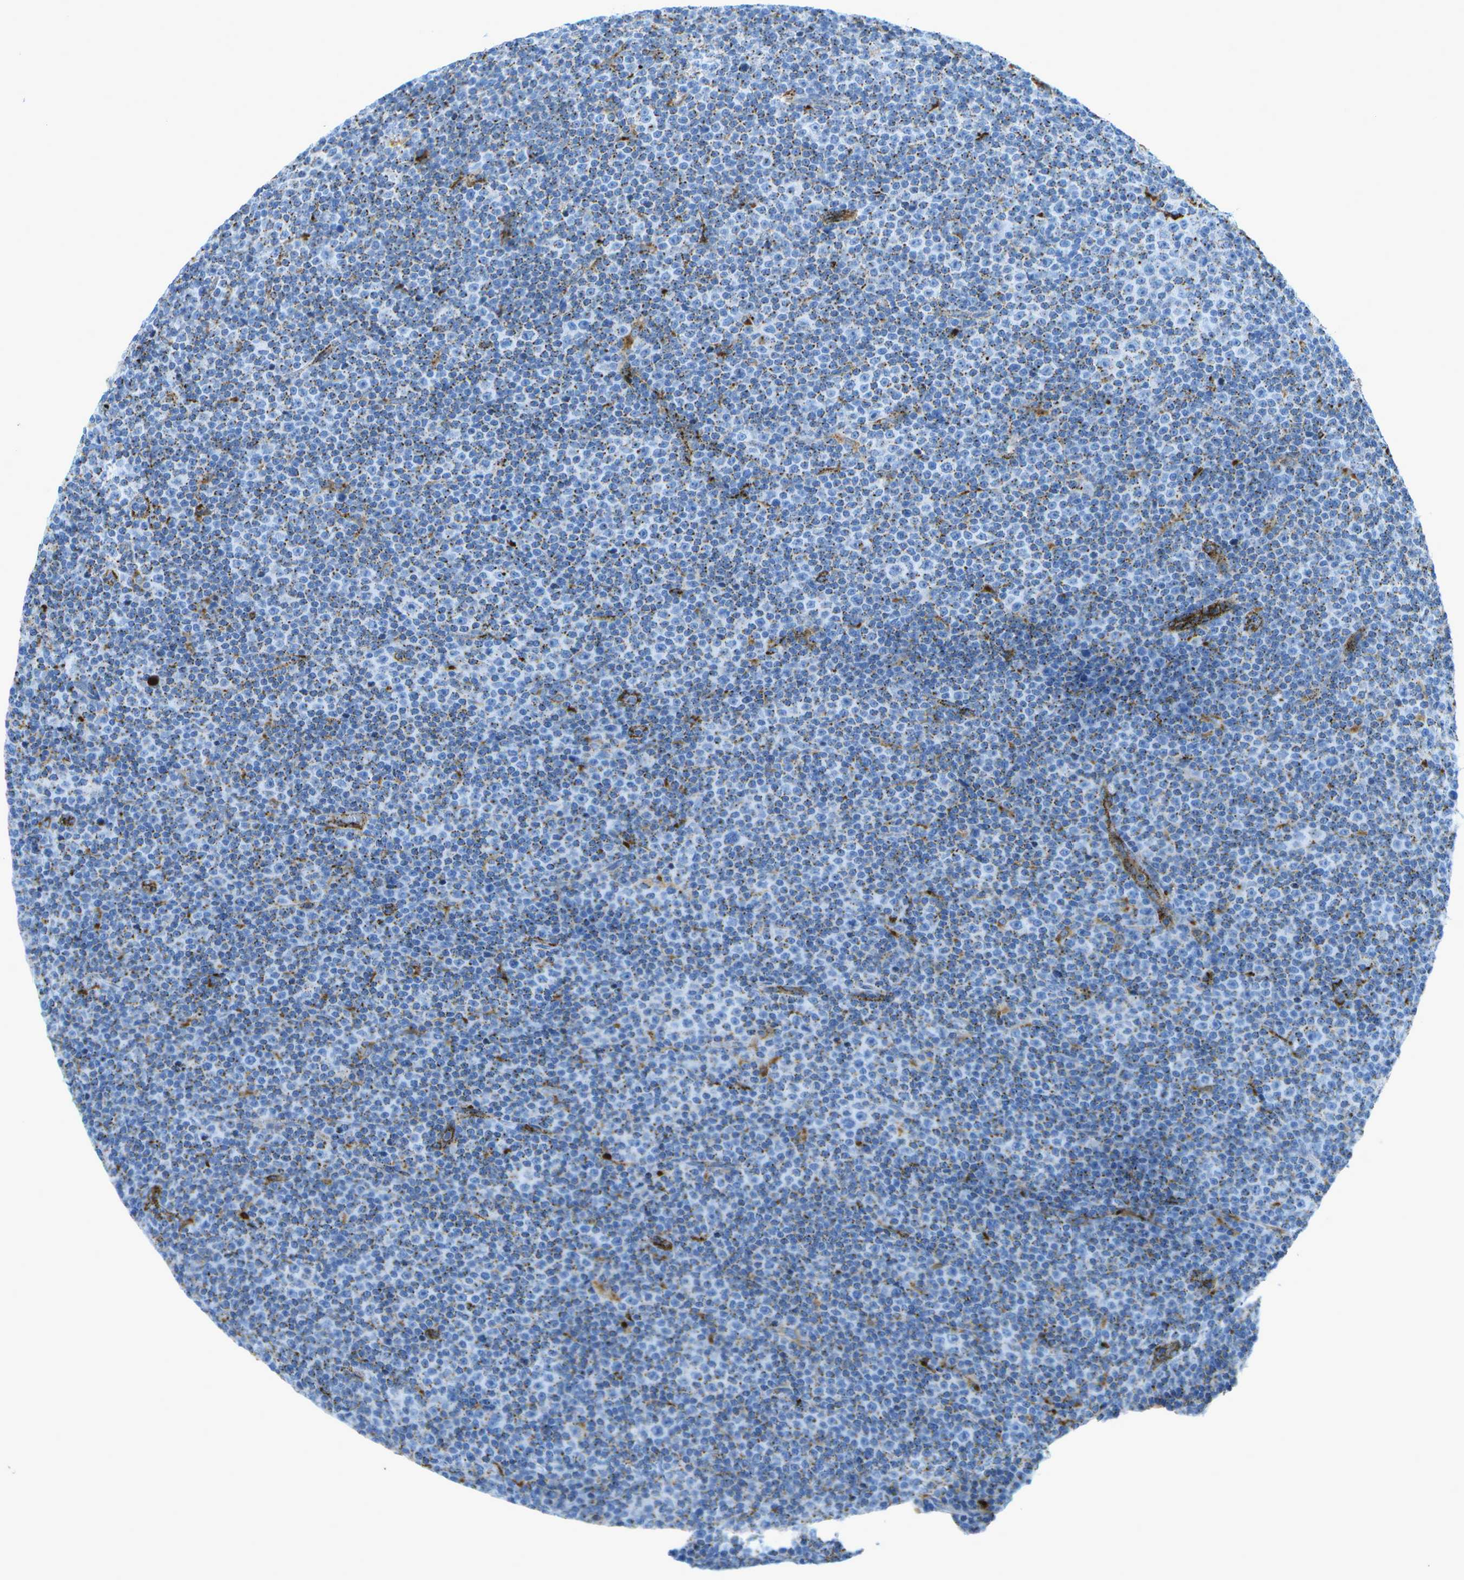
{"staining": {"intensity": "moderate", "quantity": "25%-75%", "location": "cytoplasmic/membranous"}, "tissue": "lymphoma", "cell_type": "Tumor cells", "image_type": "cancer", "snomed": [{"axis": "morphology", "description": "Malignant lymphoma, non-Hodgkin's type, Low grade"}, {"axis": "topography", "description": "Lymph node"}], "caption": "Immunohistochemistry photomicrograph of low-grade malignant lymphoma, non-Hodgkin's type stained for a protein (brown), which demonstrates medium levels of moderate cytoplasmic/membranous expression in approximately 25%-75% of tumor cells.", "gene": "PRCP", "patient": {"sex": "female", "age": 67}}